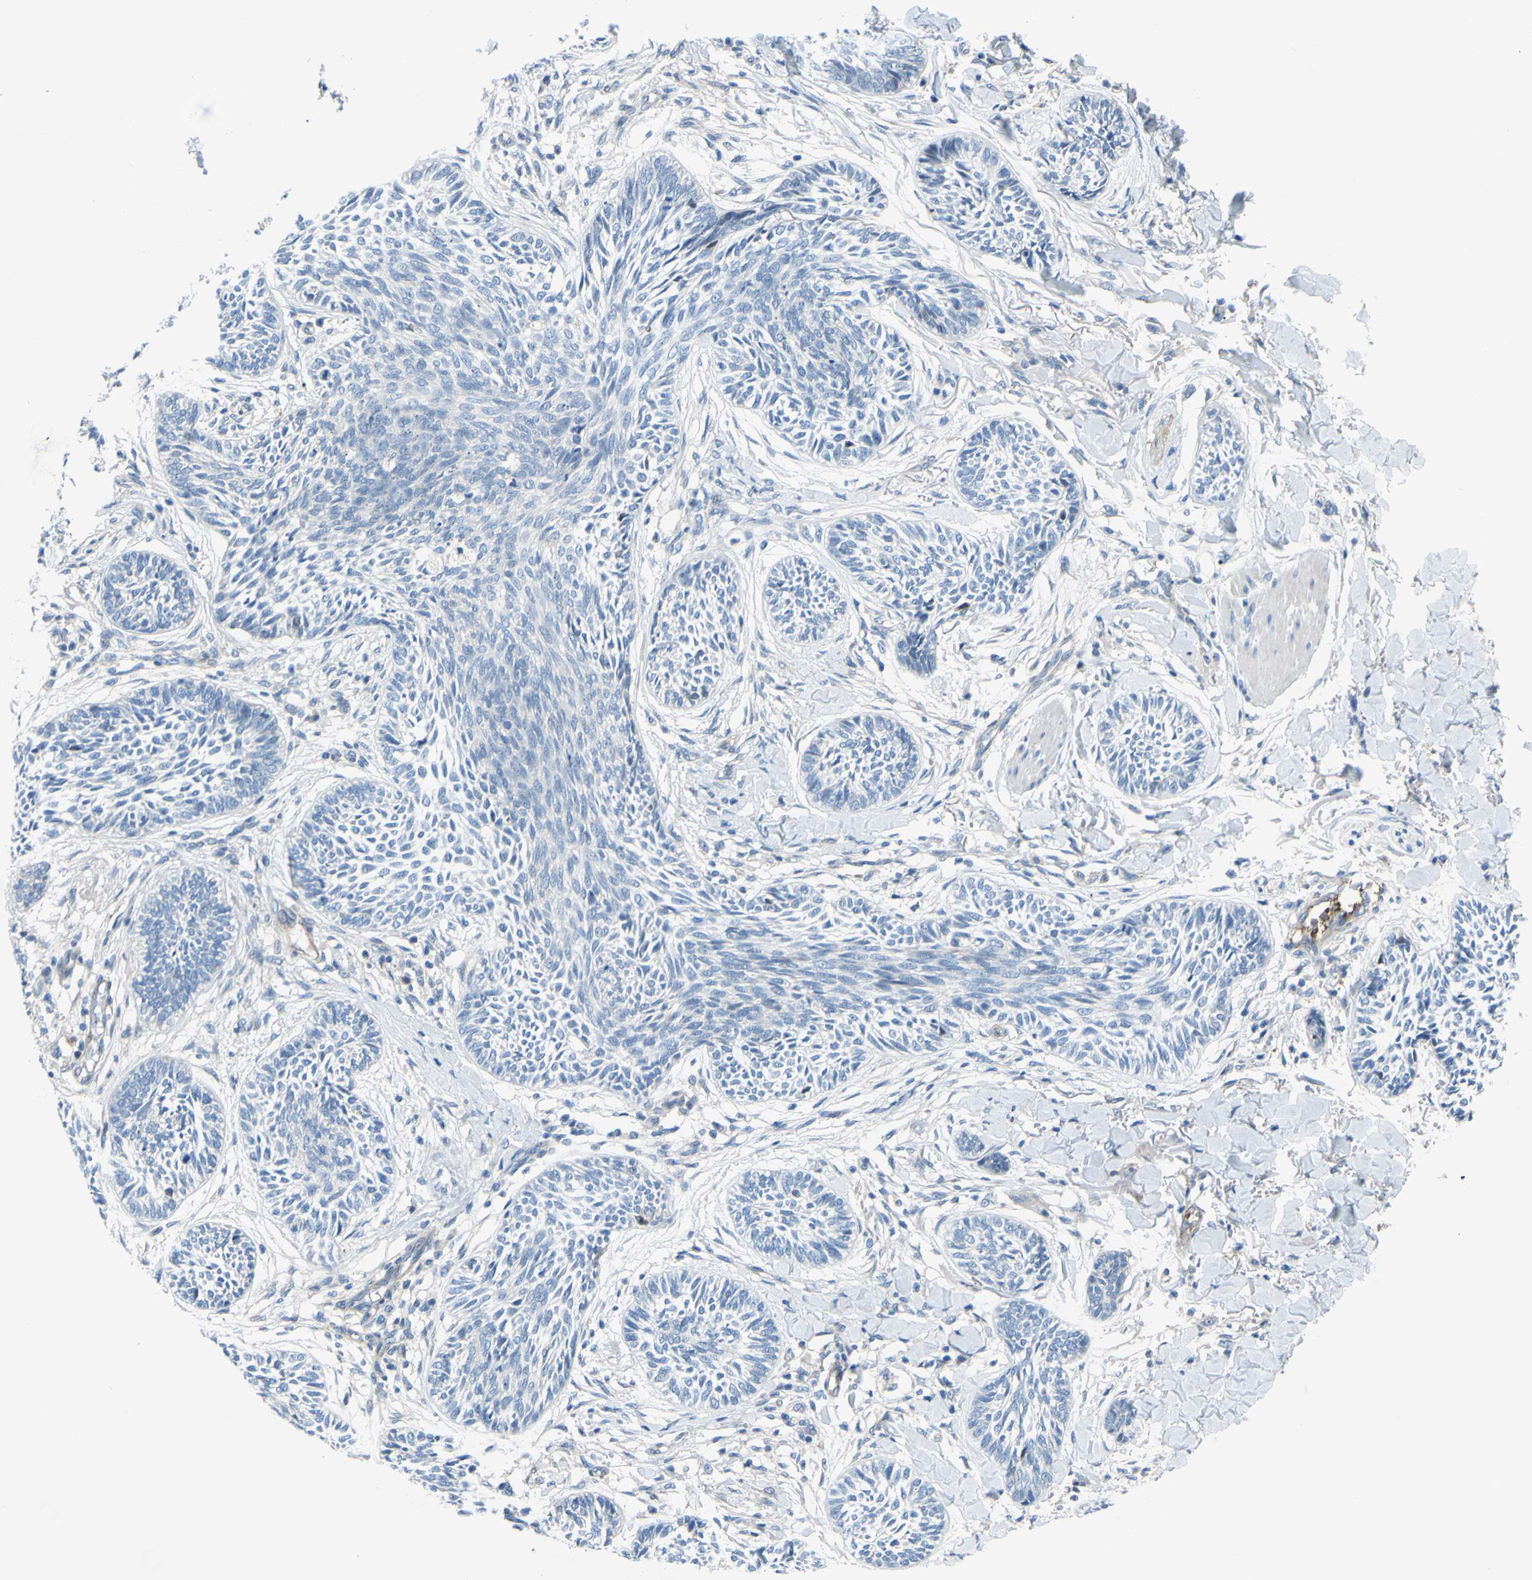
{"staining": {"intensity": "negative", "quantity": "none", "location": "none"}, "tissue": "skin cancer", "cell_type": "Tumor cells", "image_type": "cancer", "snomed": [{"axis": "morphology", "description": "Papilloma, NOS"}, {"axis": "morphology", "description": "Basal cell carcinoma"}, {"axis": "topography", "description": "Skin"}], "caption": "A high-resolution photomicrograph shows immunohistochemistry staining of skin basal cell carcinoma, which displays no significant staining in tumor cells.", "gene": "ARHGAP1", "patient": {"sex": "male", "age": 87}}